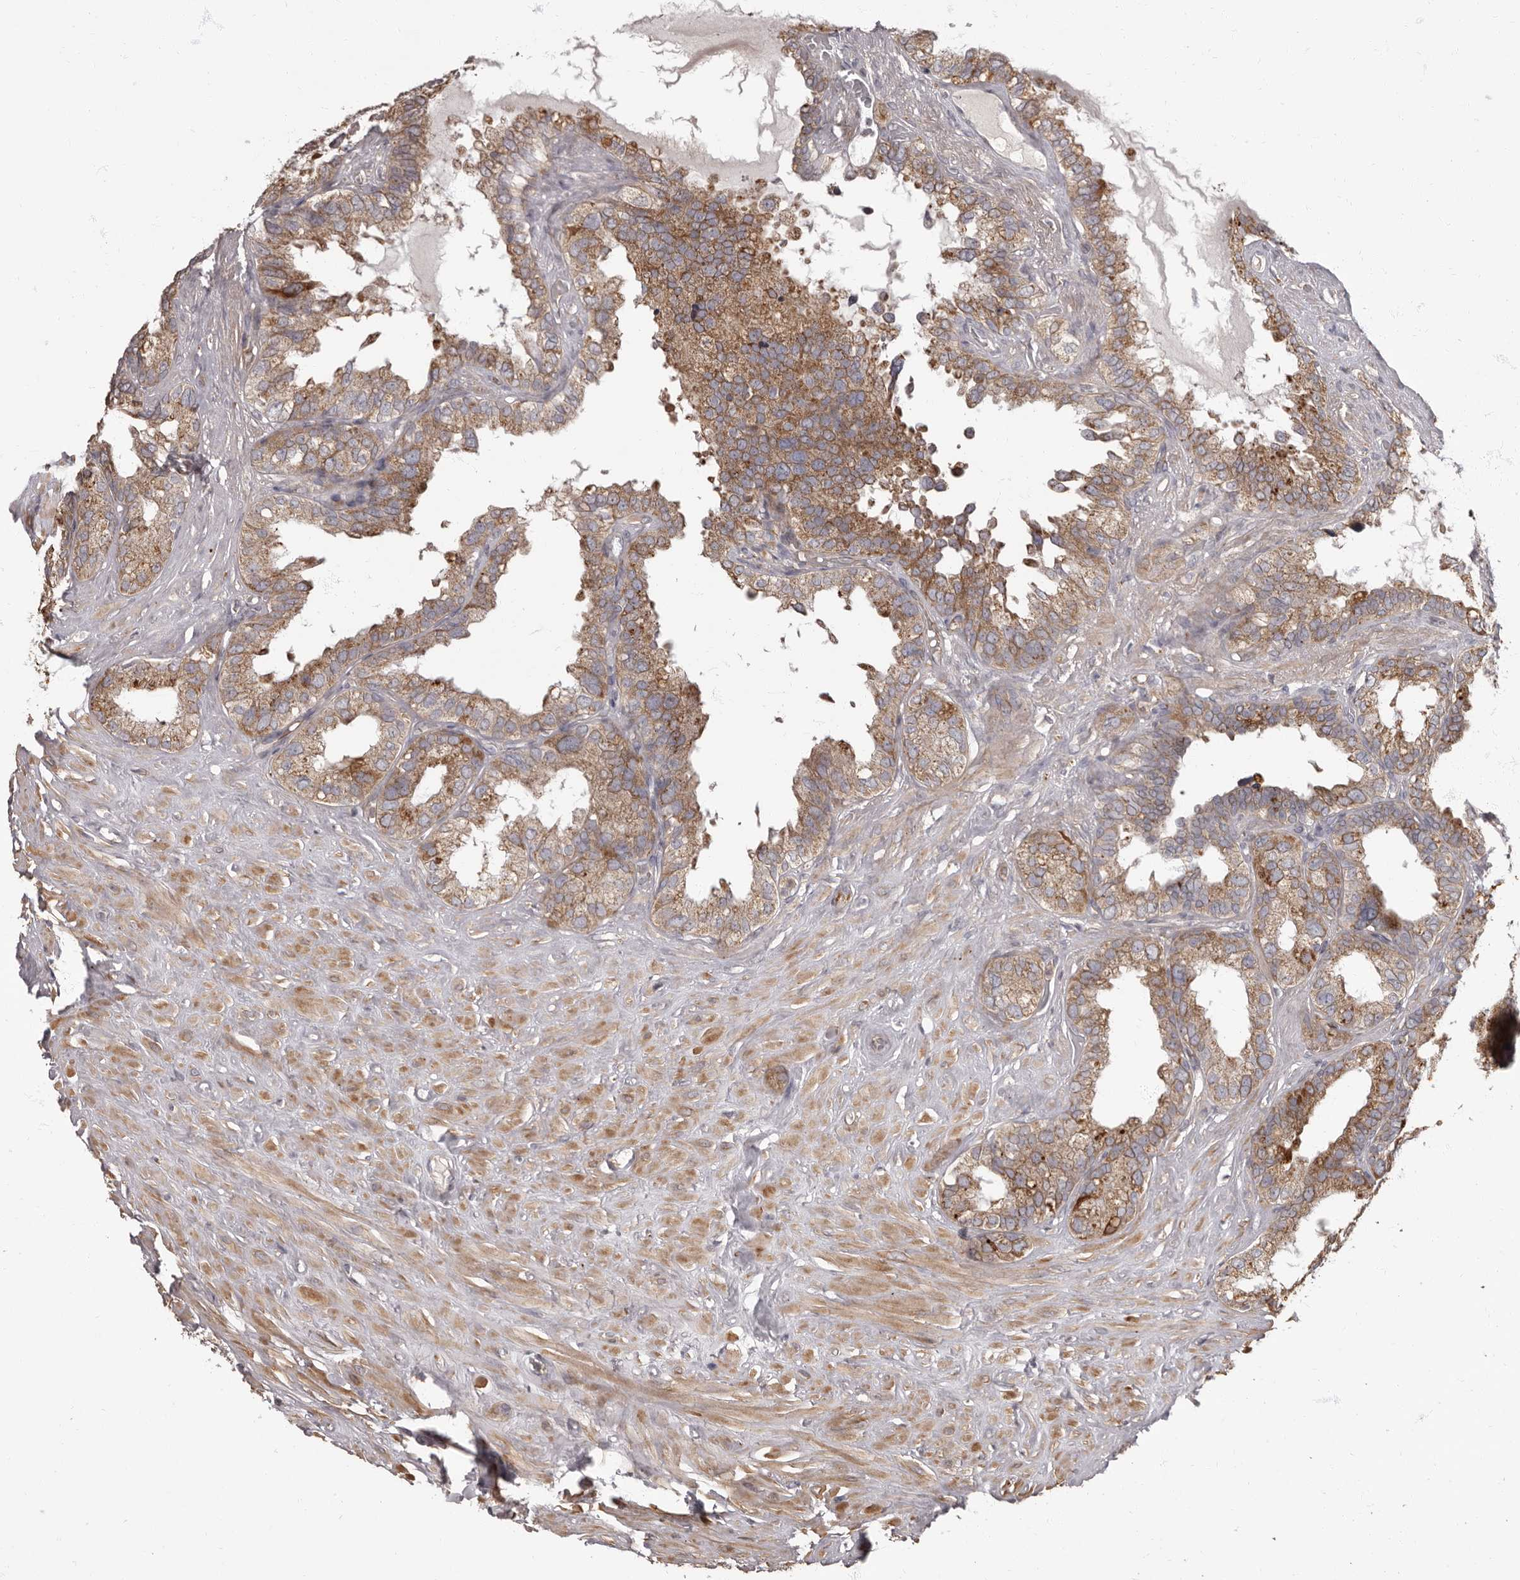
{"staining": {"intensity": "moderate", "quantity": ">75%", "location": "cytoplasmic/membranous"}, "tissue": "seminal vesicle", "cell_type": "Glandular cells", "image_type": "normal", "snomed": [{"axis": "morphology", "description": "Normal tissue, NOS"}, {"axis": "topography", "description": "Seminal veicle"}], "caption": "Glandular cells exhibit medium levels of moderate cytoplasmic/membranous expression in about >75% of cells in benign human seminal vesicle. (Stains: DAB in brown, nuclei in blue, Microscopy: brightfield microscopy at high magnification).", "gene": "ADCY2", "patient": {"sex": "male", "age": 80}}